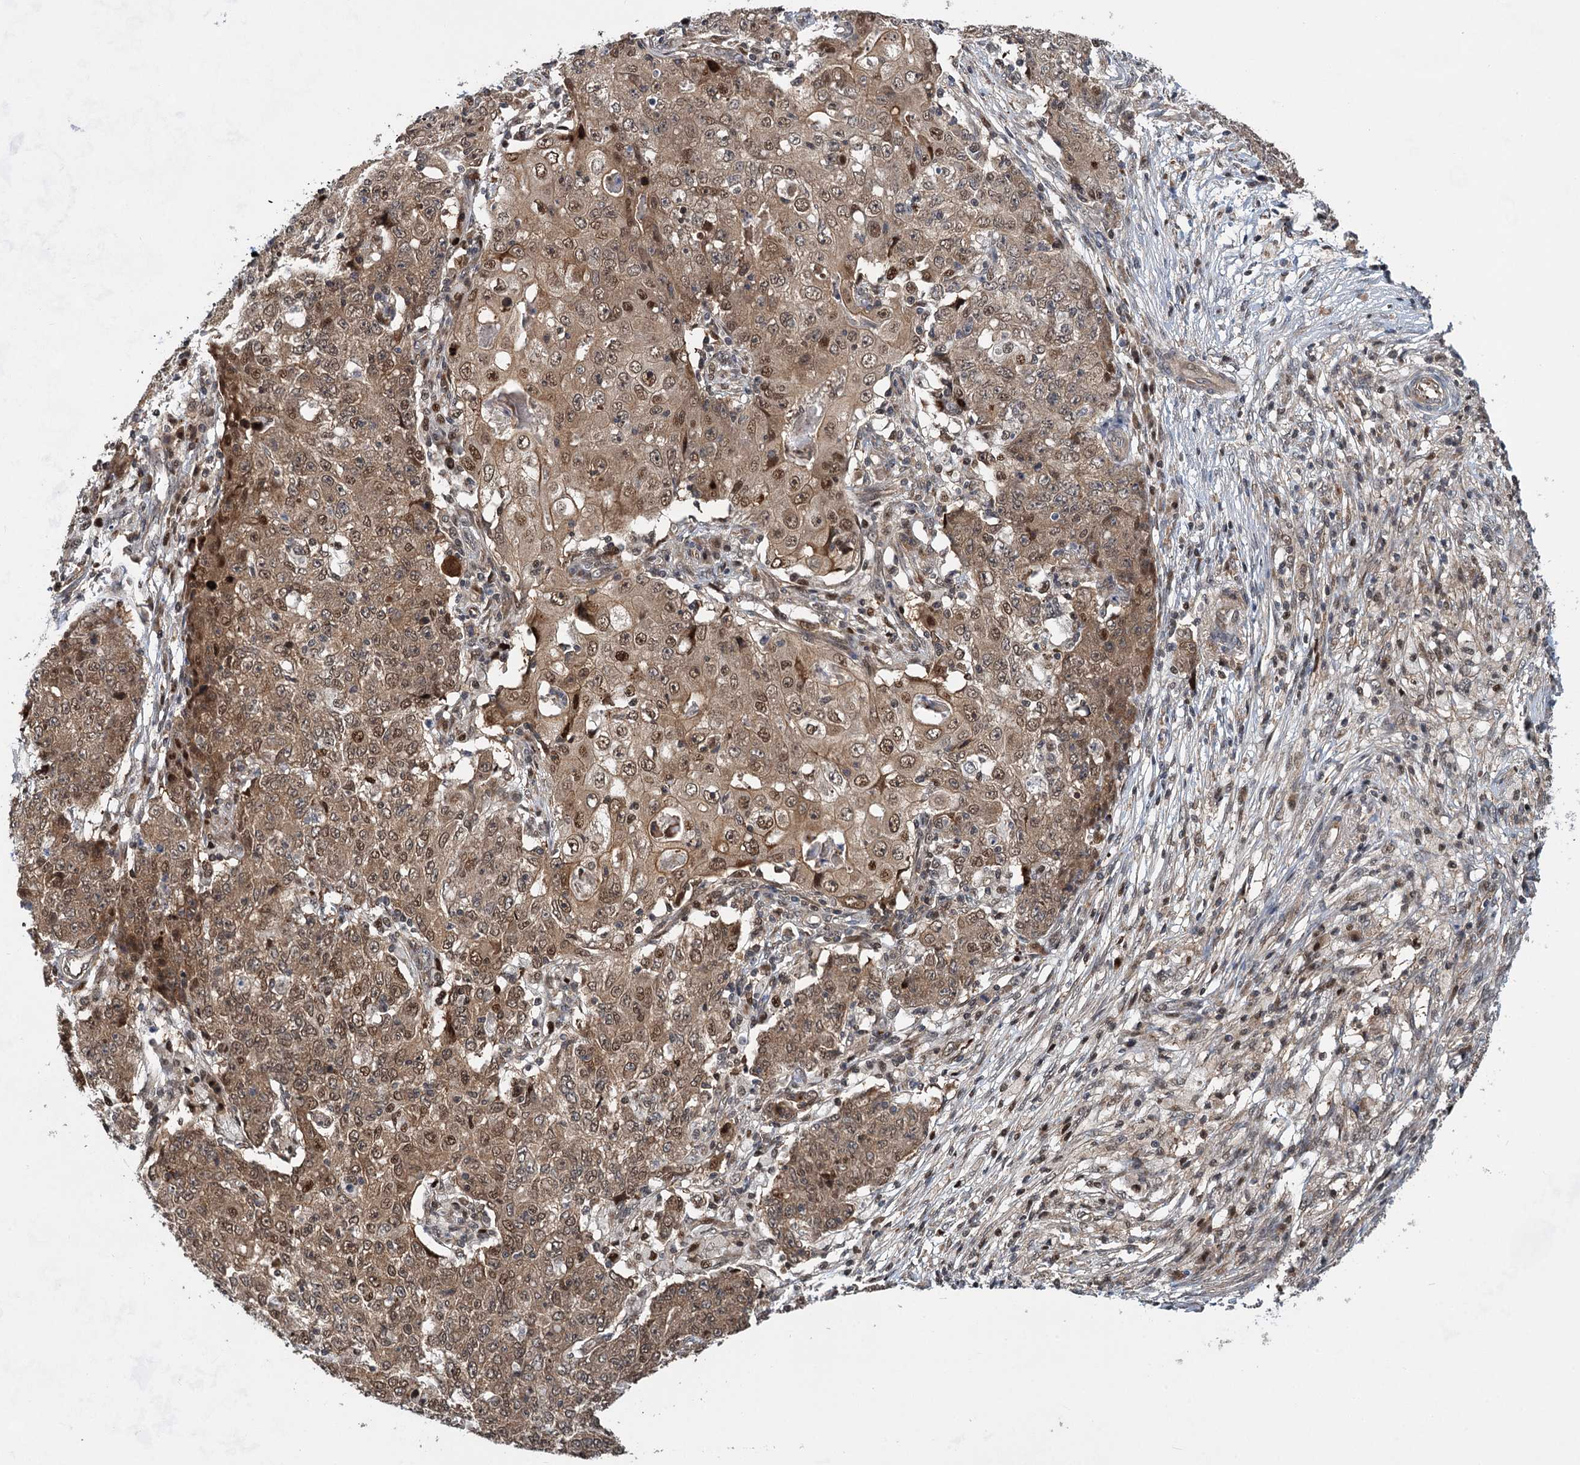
{"staining": {"intensity": "moderate", "quantity": ">75%", "location": "cytoplasmic/membranous,nuclear"}, "tissue": "ovarian cancer", "cell_type": "Tumor cells", "image_type": "cancer", "snomed": [{"axis": "morphology", "description": "Carcinoma, endometroid"}, {"axis": "topography", "description": "Ovary"}], "caption": "Ovarian cancer (endometroid carcinoma) stained for a protein reveals moderate cytoplasmic/membranous and nuclear positivity in tumor cells. (Brightfield microscopy of DAB IHC at high magnification).", "gene": "GPBP1", "patient": {"sex": "female", "age": 42}}